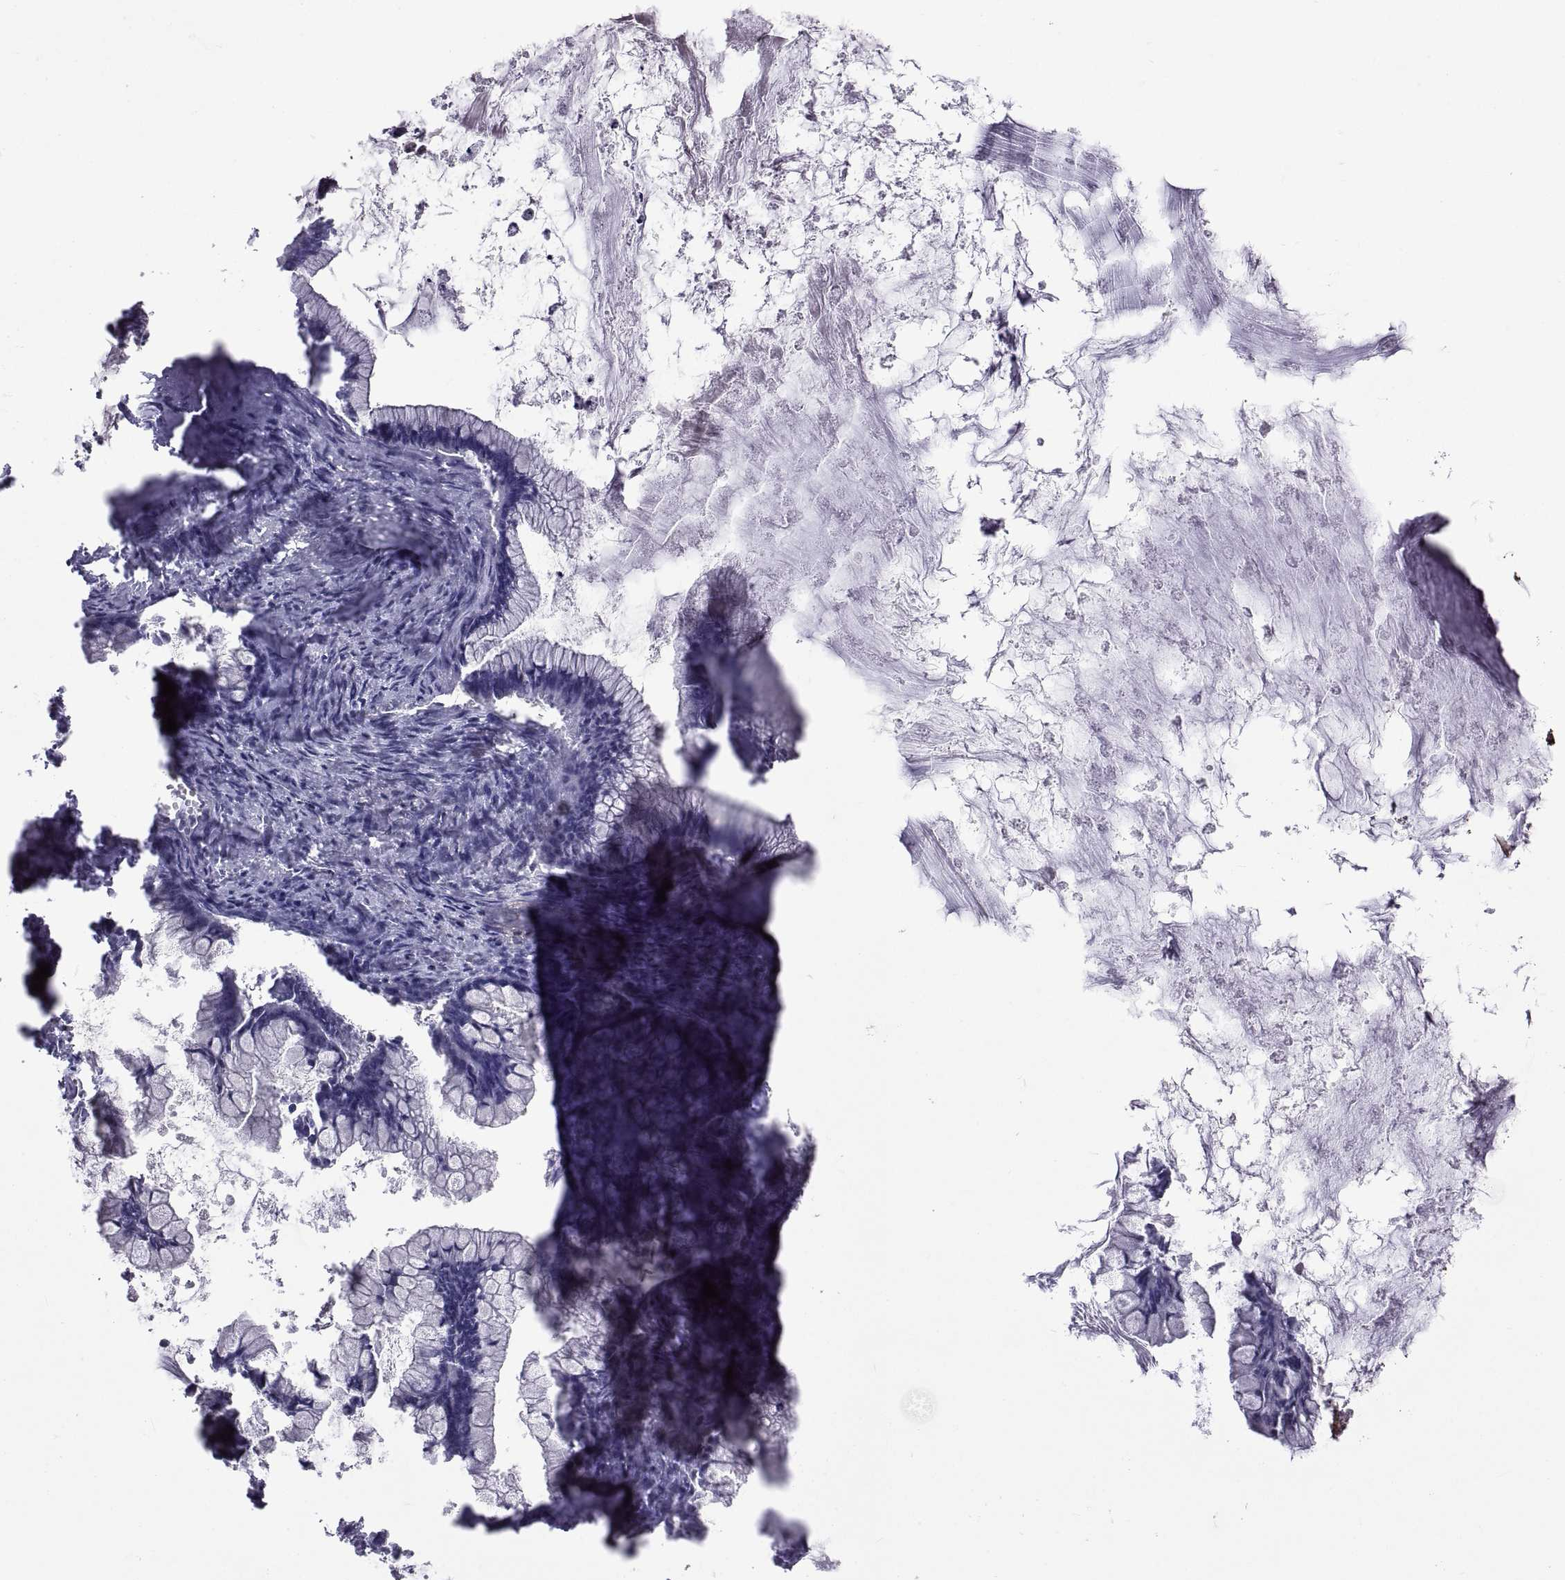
{"staining": {"intensity": "negative", "quantity": "none", "location": "none"}, "tissue": "ovarian cancer", "cell_type": "Tumor cells", "image_type": "cancer", "snomed": [{"axis": "morphology", "description": "Cystadenocarcinoma, mucinous, NOS"}, {"axis": "topography", "description": "Ovary"}], "caption": "DAB immunohistochemical staining of ovarian cancer demonstrates no significant staining in tumor cells.", "gene": "NPTX2", "patient": {"sex": "female", "age": 67}}